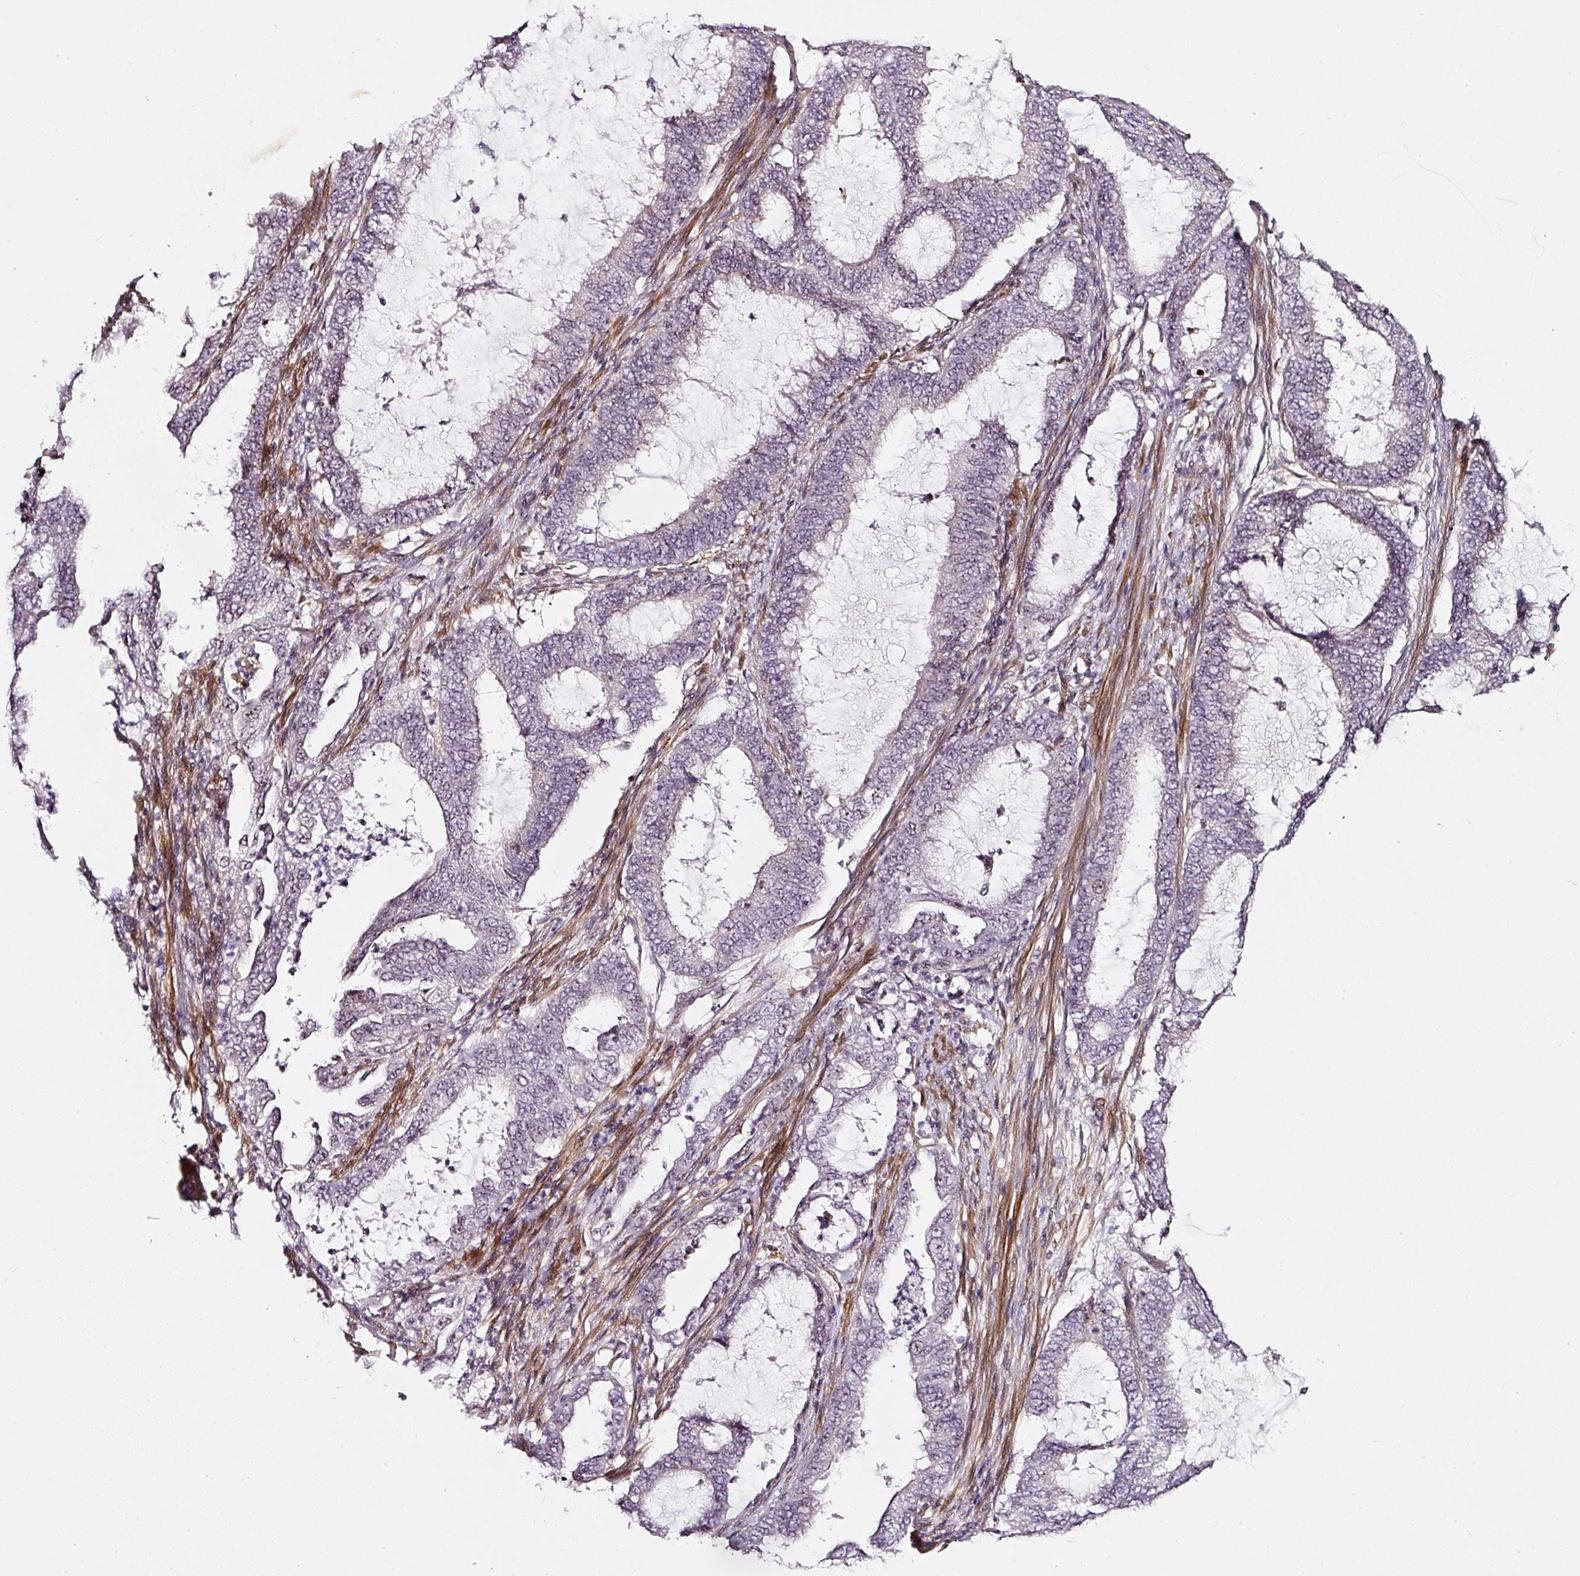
{"staining": {"intensity": "weak", "quantity": "25%-75%", "location": "nuclear"}, "tissue": "endometrial cancer", "cell_type": "Tumor cells", "image_type": "cancer", "snomed": [{"axis": "morphology", "description": "Adenocarcinoma, NOS"}, {"axis": "topography", "description": "Endometrium"}], "caption": "DAB (3,3'-diaminobenzidine) immunohistochemical staining of adenocarcinoma (endometrial) demonstrates weak nuclear protein staining in about 25%-75% of tumor cells. (DAB IHC, brown staining for protein, blue staining for nuclei).", "gene": "MXRA8", "patient": {"sex": "female", "age": 51}}